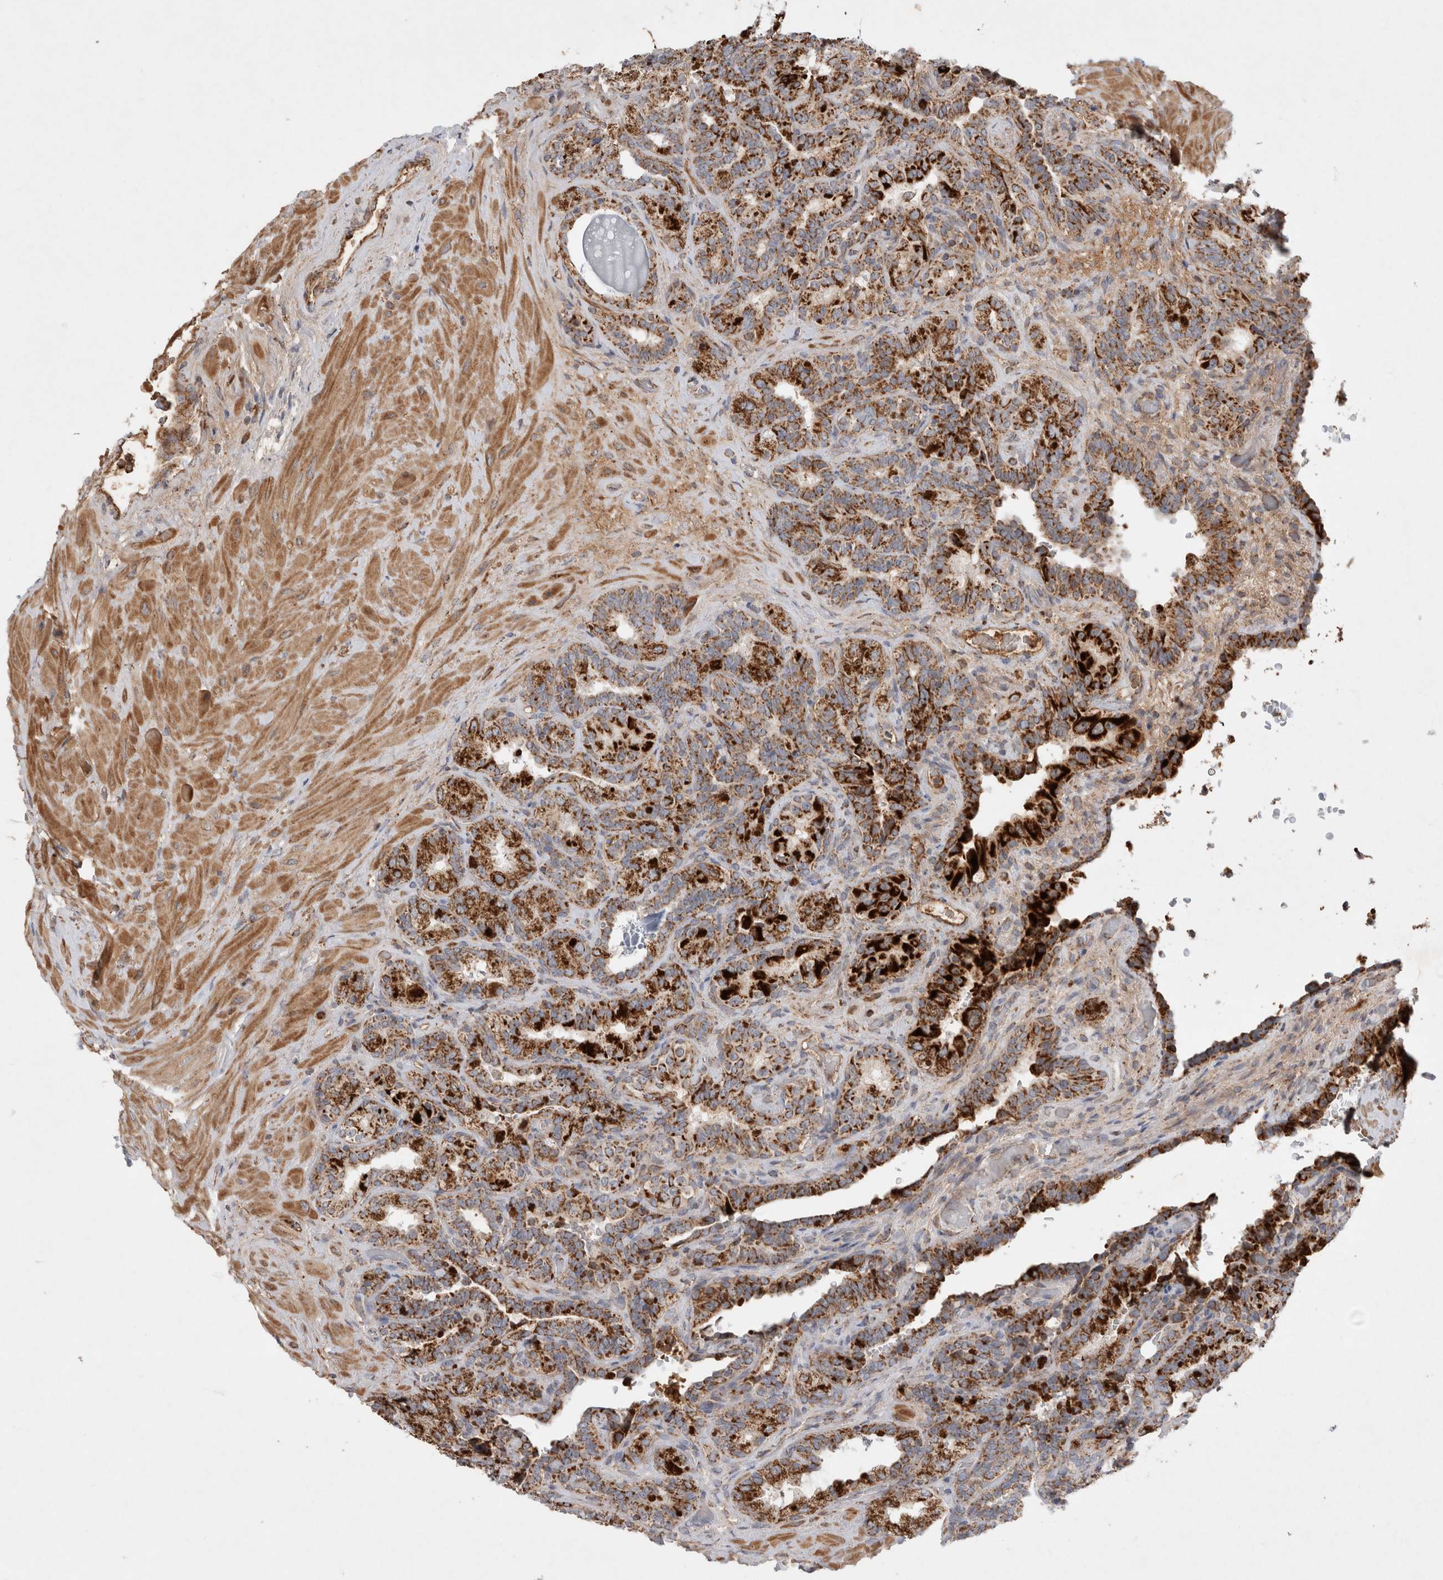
{"staining": {"intensity": "strong", "quantity": ">75%", "location": "cytoplasmic/membranous"}, "tissue": "seminal vesicle", "cell_type": "Glandular cells", "image_type": "normal", "snomed": [{"axis": "morphology", "description": "Normal tissue, NOS"}, {"axis": "topography", "description": "Prostate"}, {"axis": "topography", "description": "Seminal veicle"}], "caption": "The image reveals immunohistochemical staining of benign seminal vesicle. There is strong cytoplasmic/membranous positivity is appreciated in about >75% of glandular cells. (brown staining indicates protein expression, while blue staining denotes nuclei).", "gene": "MRPS28", "patient": {"sex": "male", "age": 67}}